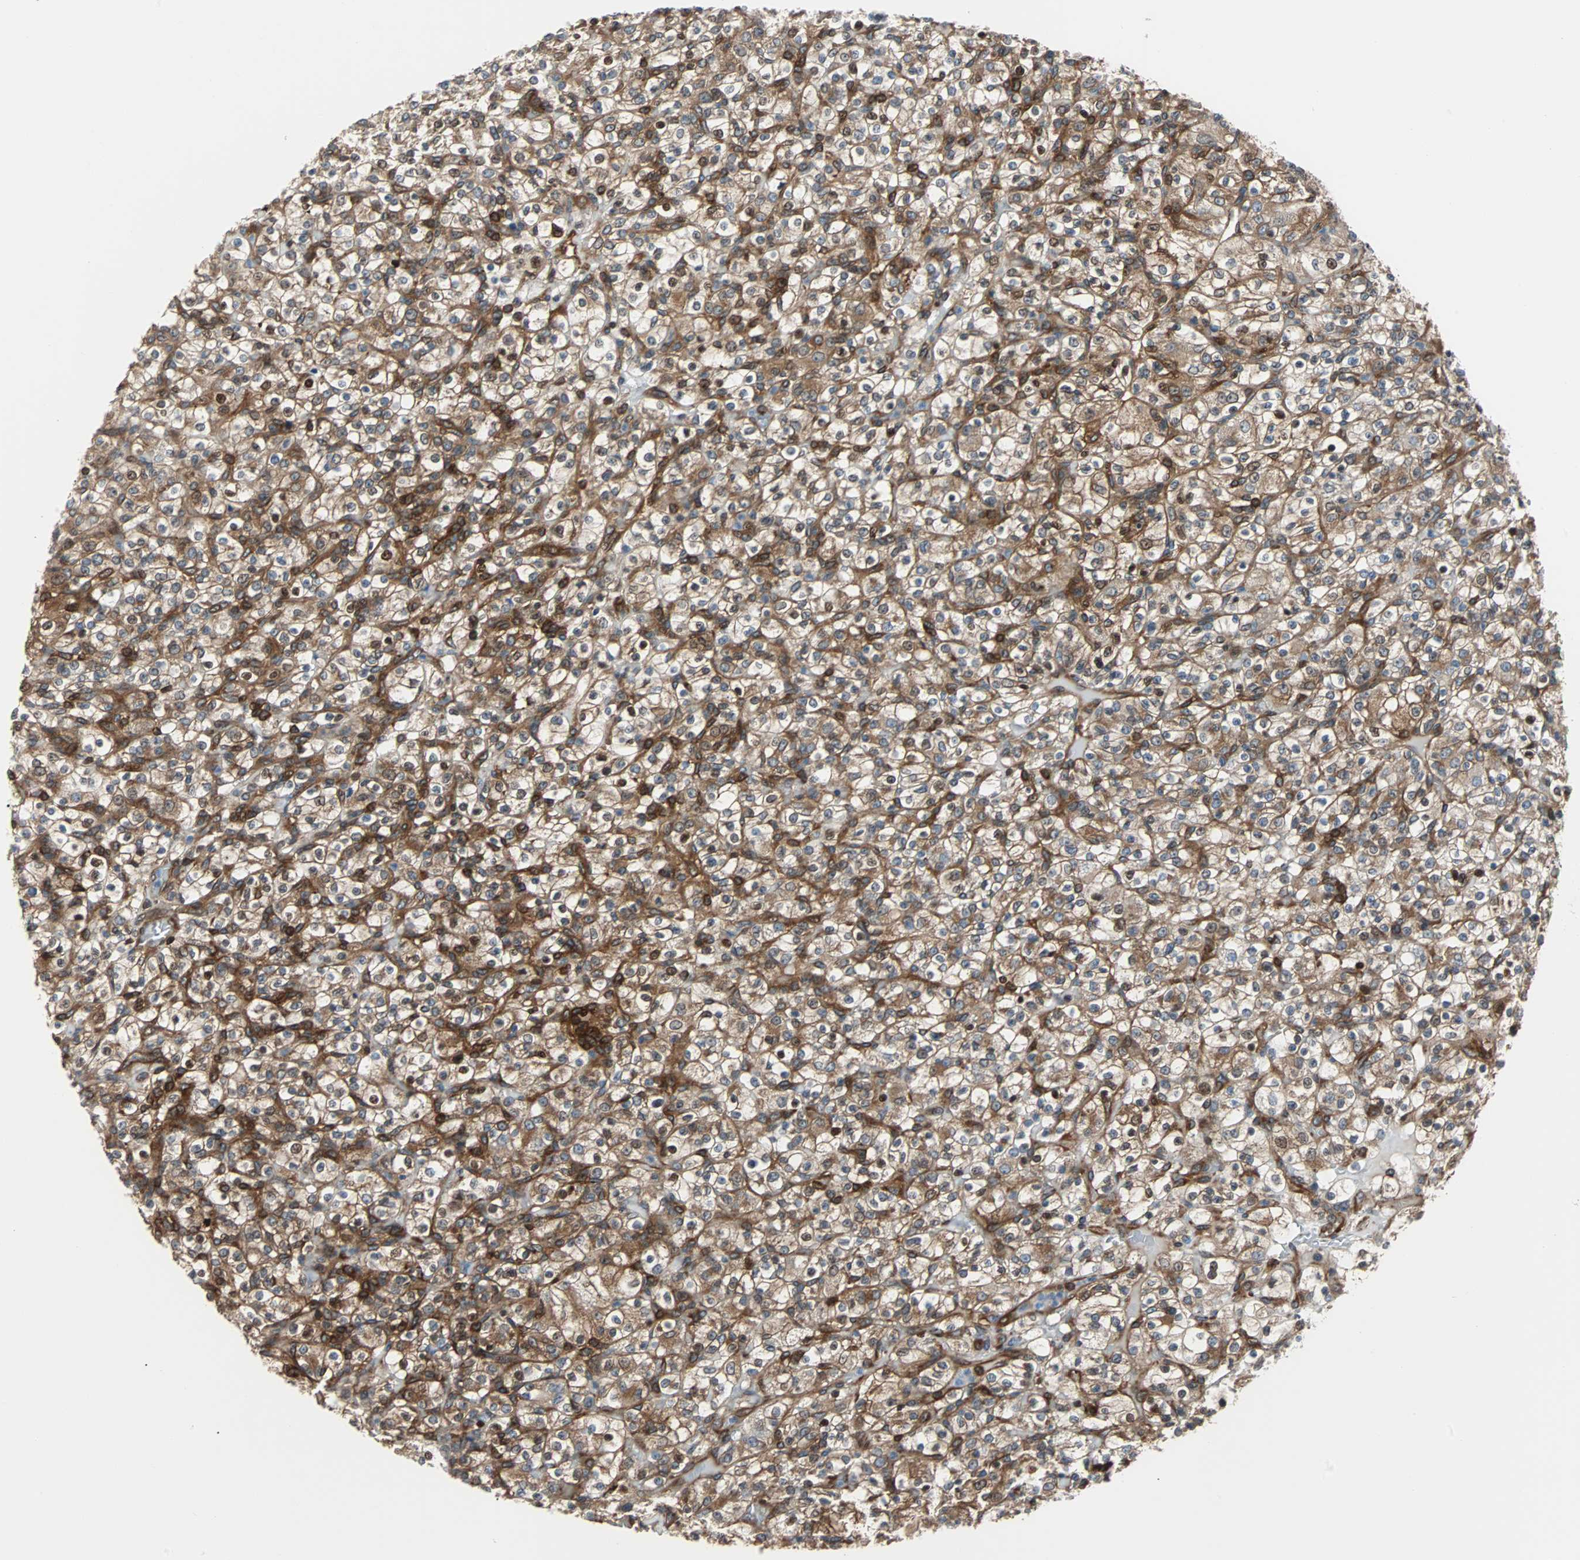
{"staining": {"intensity": "moderate", "quantity": ">75%", "location": "cytoplasmic/membranous"}, "tissue": "renal cancer", "cell_type": "Tumor cells", "image_type": "cancer", "snomed": [{"axis": "morphology", "description": "Normal tissue, NOS"}, {"axis": "morphology", "description": "Adenocarcinoma, NOS"}, {"axis": "topography", "description": "Kidney"}], "caption": "Tumor cells display medium levels of moderate cytoplasmic/membranous staining in approximately >75% of cells in renal adenocarcinoma. (Stains: DAB in brown, nuclei in blue, Microscopy: brightfield microscopy at high magnification).", "gene": "RELA", "patient": {"sex": "female", "age": 72}}